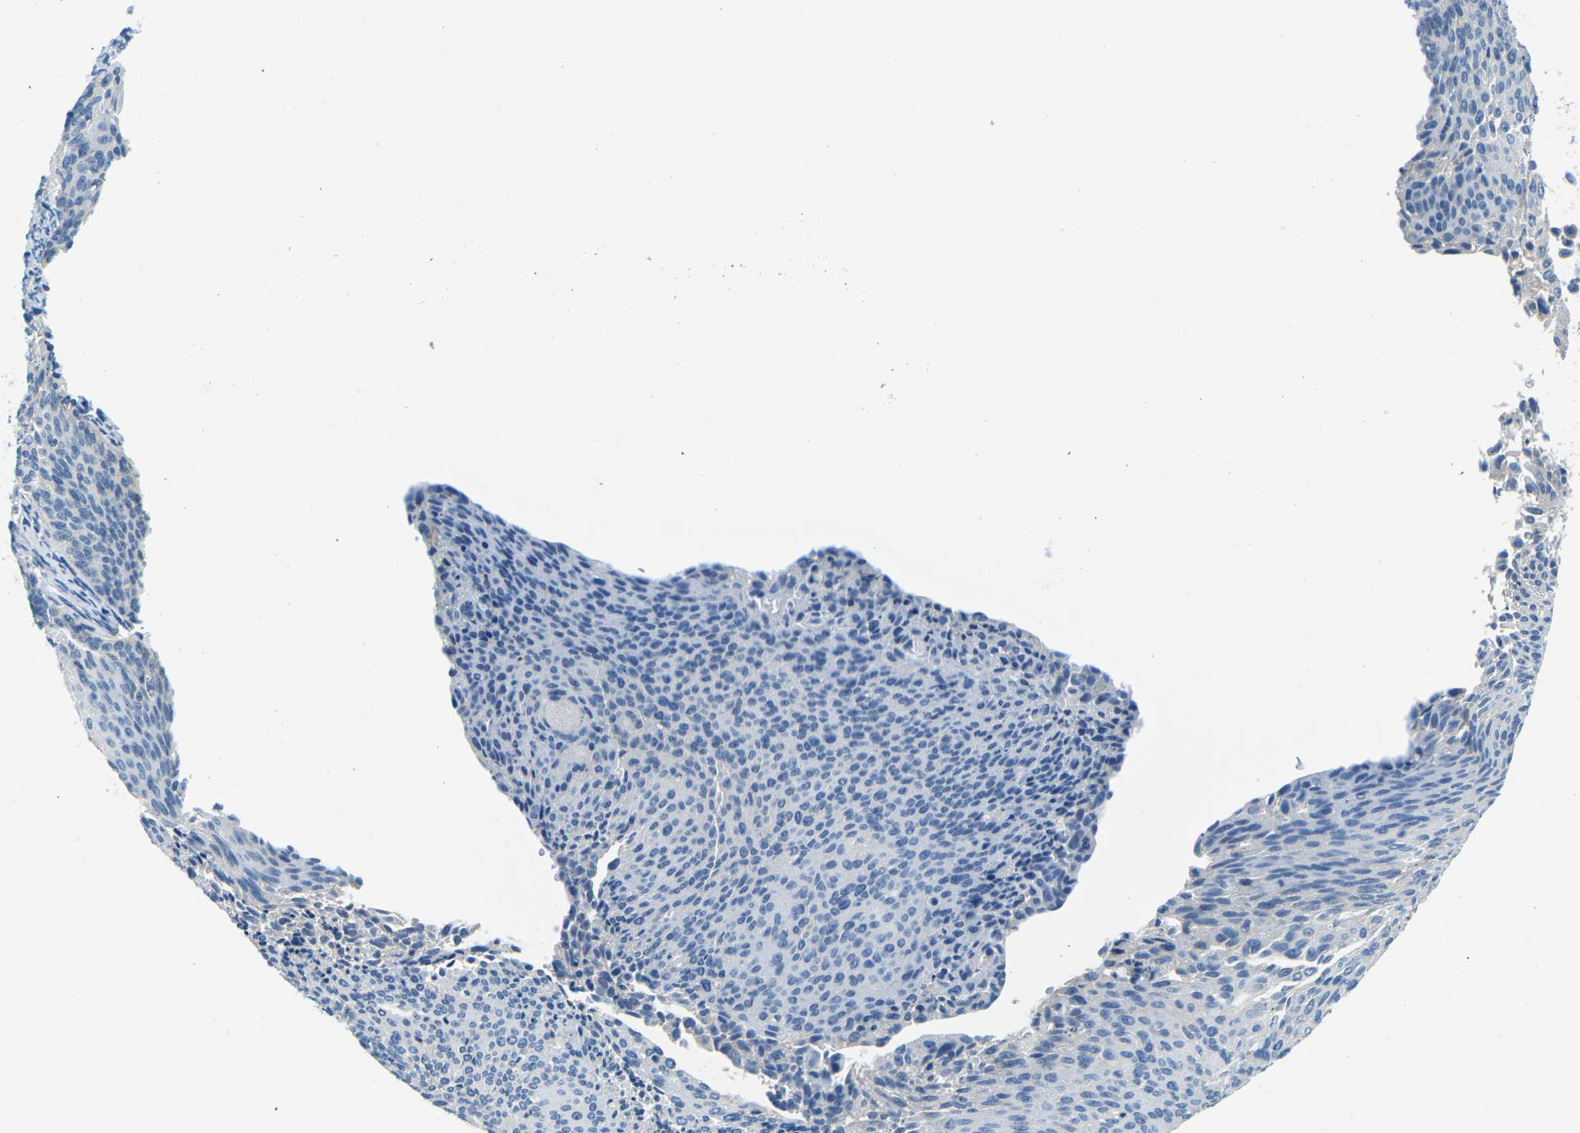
{"staining": {"intensity": "negative", "quantity": "none", "location": "none"}, "tissue": "cervical cancer", "cell_type": "Tumor cells", "image_type": "cancer", "snomed": [{"axis": "morphology", "description": "Squamous cell carcinoma, NOS"}, {"axis": "topography", "description": "Cervix"}], "caption": "IHC of human cervical cancer exhibits no positivity in tumor cells.", "gene": "CD47", "patient": {"sex": "female", "age": 55}}